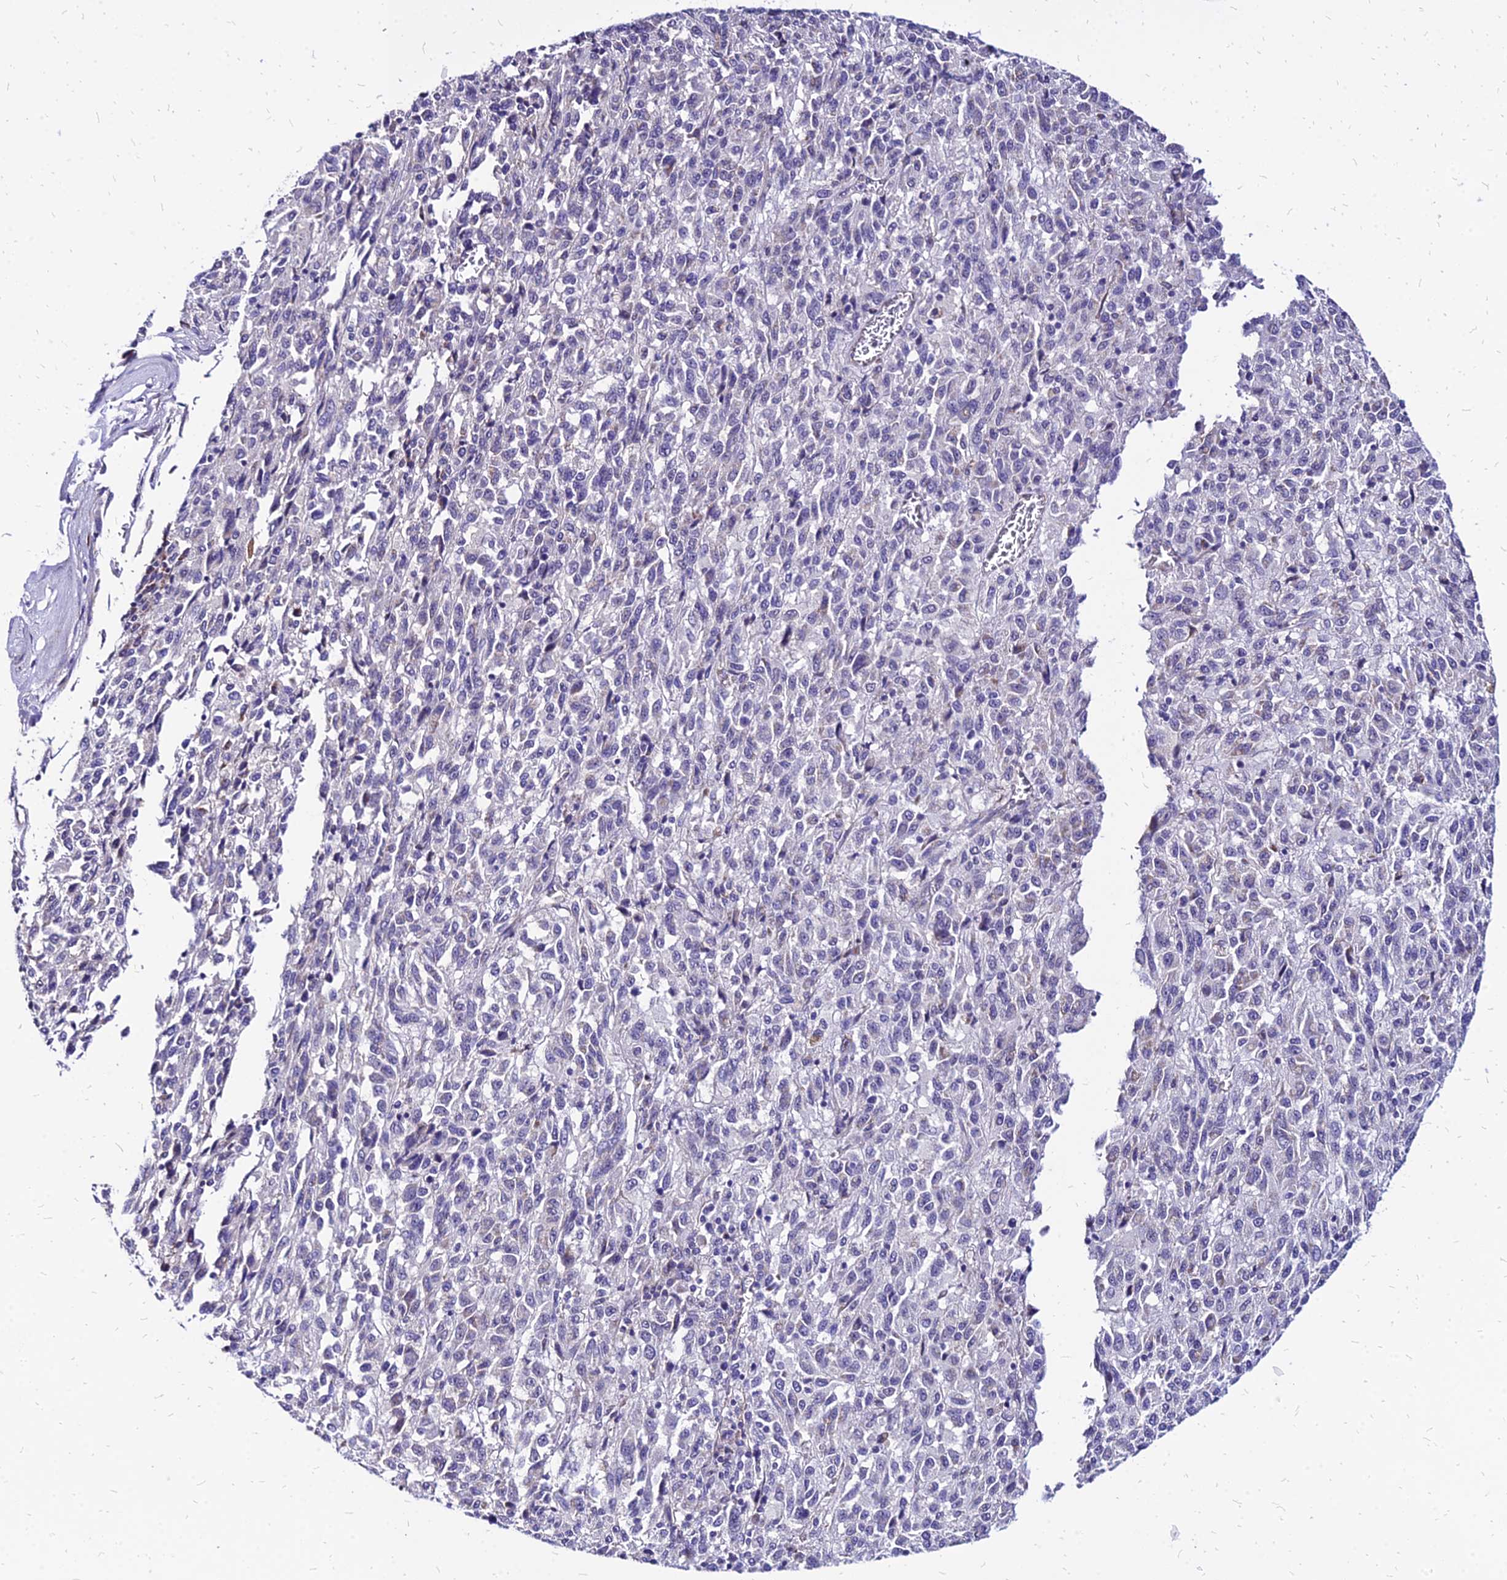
{"staining": {"intensity": "negative", "quantity": "none", "location": "none"}, "tissue": "melanoma", "cell_type": "Tumor cells", "image_type": "cancer", "snomed": [{"axis": "morphology", "description": "Malignant melanoma, Metastatic site"}, {"axis": "topography", "description": "Lung"}], "caption": "Immunohistochemistry (IHC) micrograph of neoplastic tissue: human melanoma stained with DAB reveals no significant protein expression in tumor cells. (Stains: DAB immunohistochemistry with hematoxylin counter stain, Microscopy: brightfield microscopy at high magnification).", "gene": "YEATS2", "patient": {"sex": "male", "age": 64}}